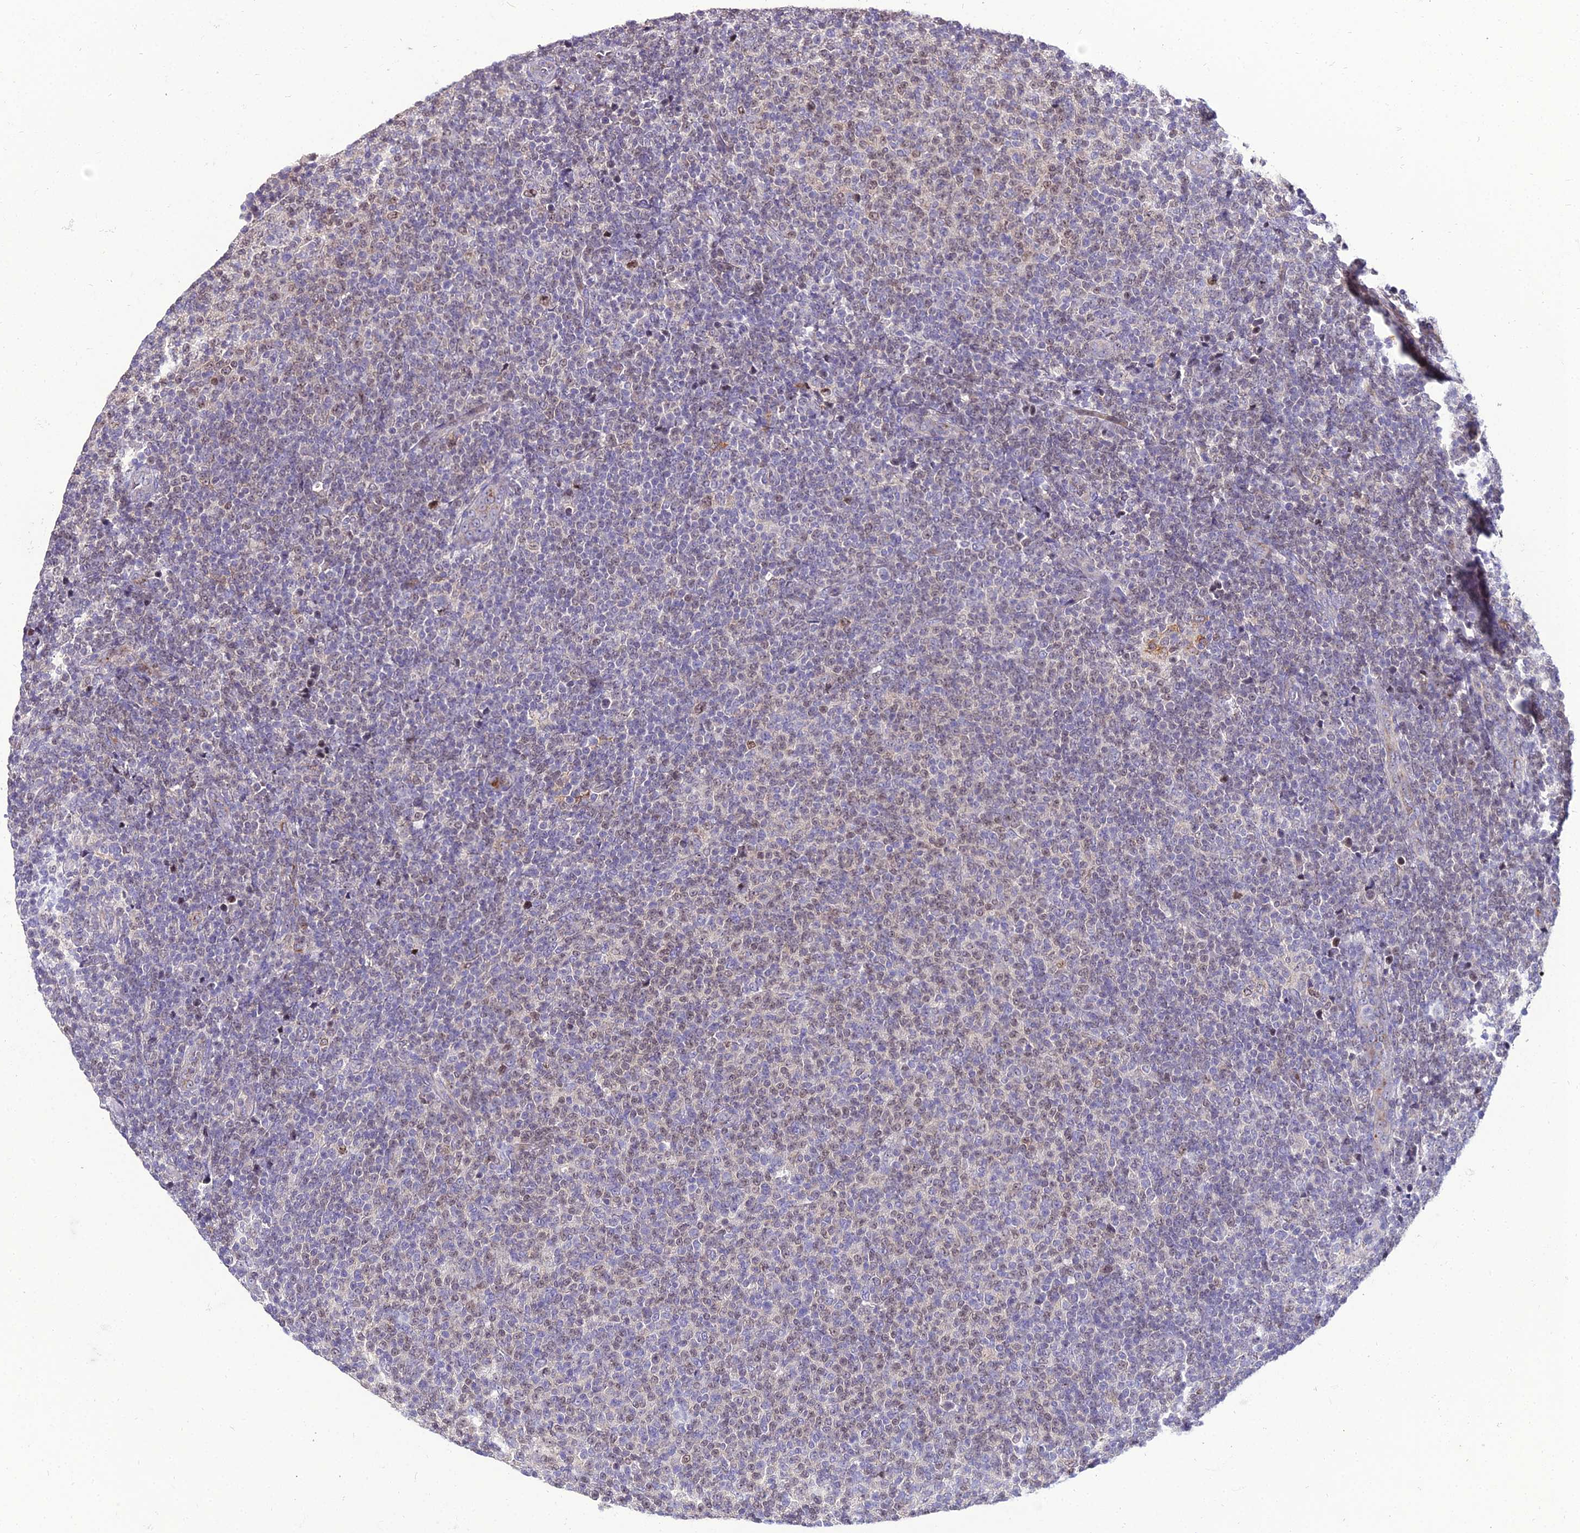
{"staining": {"intensity": "weak", "quantity": "25%-75%", "location": "nuclear"}, "tissue": "lymphoma", "cell_type": "Tumor cells", "image_type": "cancer", "snomed": [{"axis": "morphology", "description": "Malignant lymphoma, non-Hodgkin's type, Low grade"}, {"axis": "topography", "description": "Lymph node"}], "caption": "Approximately 25%-75% of tumor cells in low-grade malignant lymphoma, non-Hodgkin's type display weak nuclear protein expression as visualized by brown immunohistochemical staining.", "gene": "SHQ1", "patient": {"sex": "male", "age": 66}}